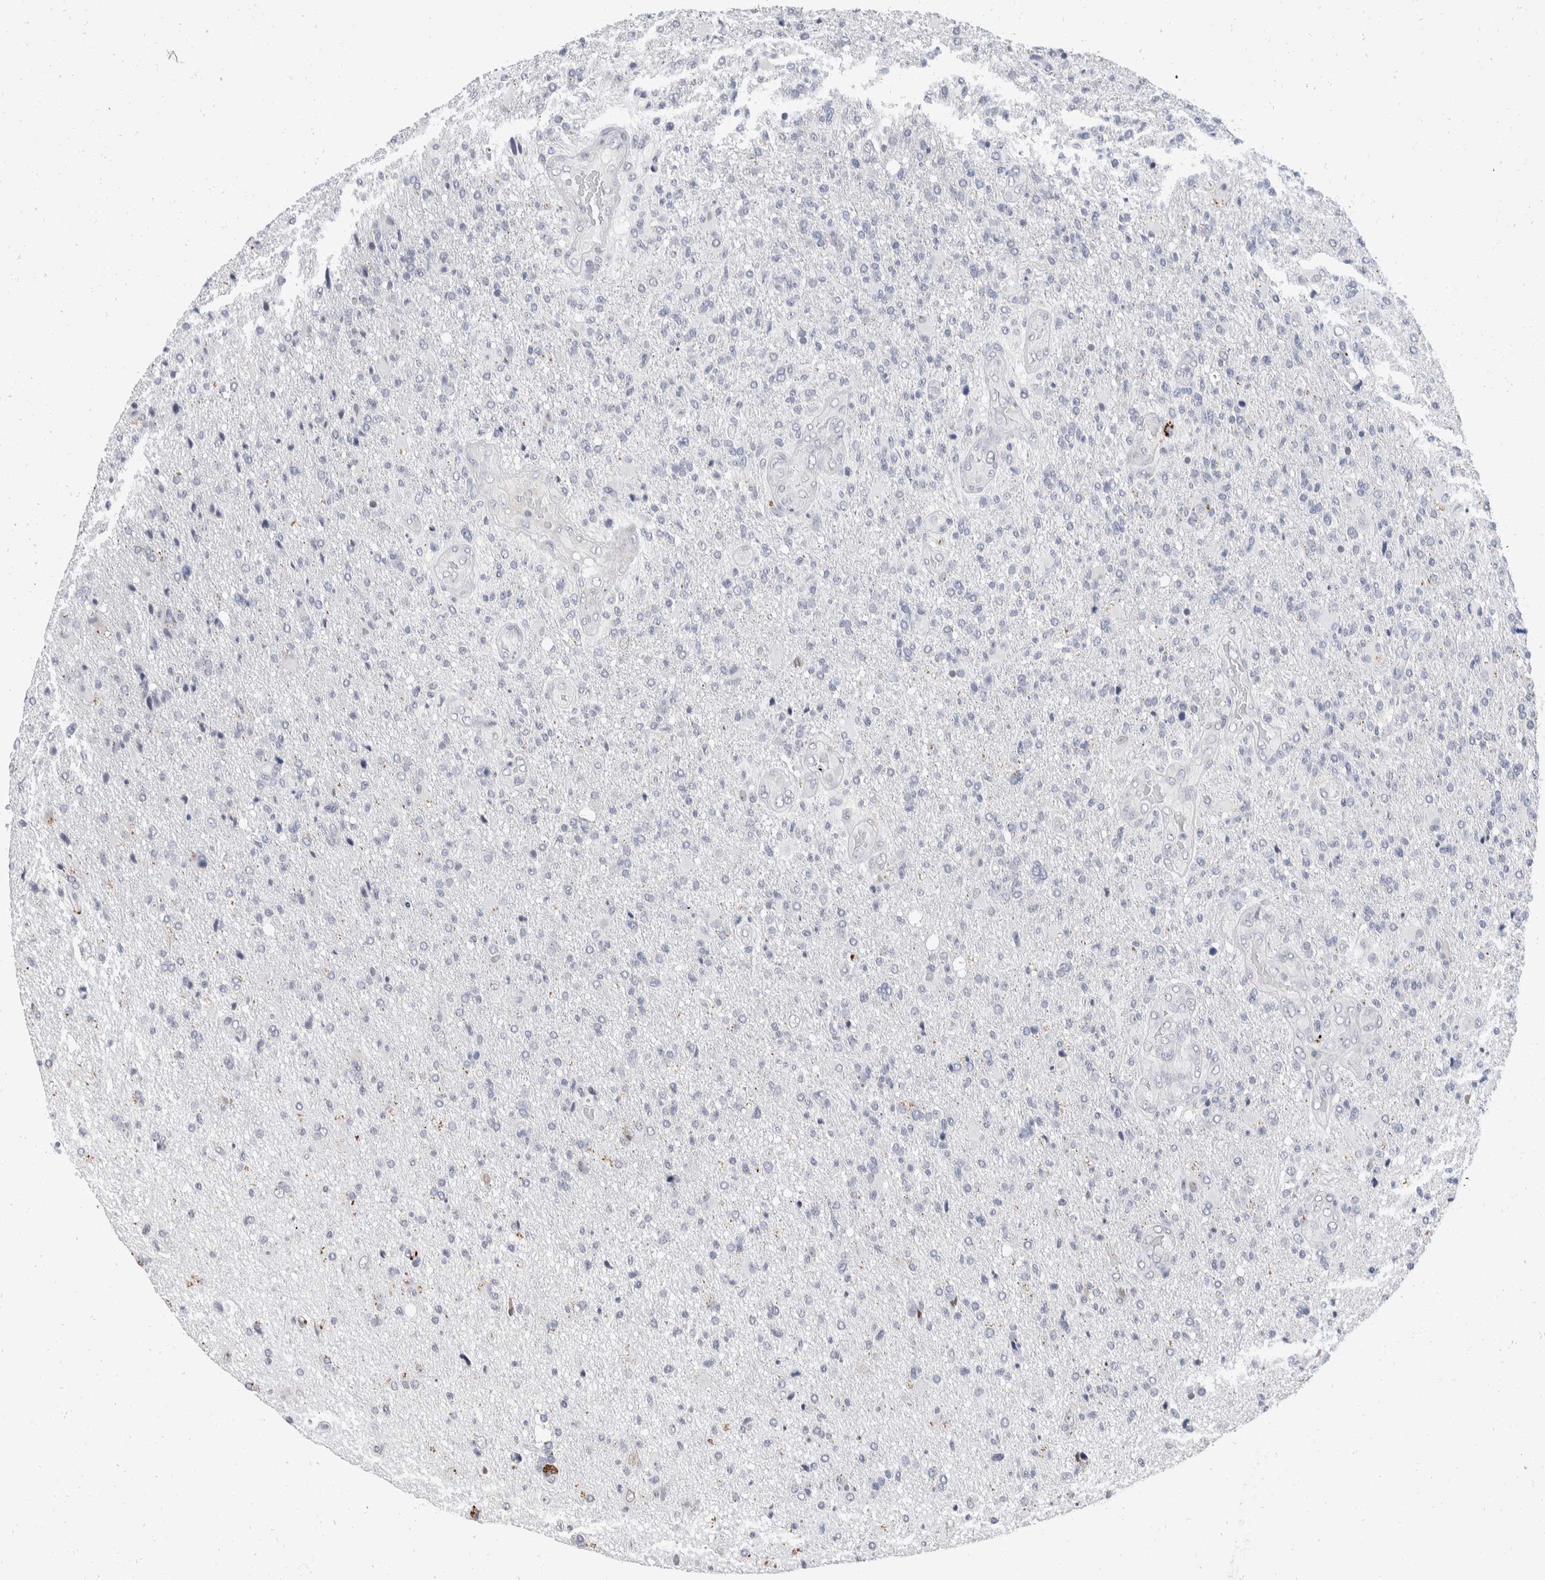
{"staining": {"intensity": "negative", "quantity": "none", "location": "none"}, "tissue": "glioma", "cell_type": "Tumor cells", "image_type": "cancer", "snomed": [{"axis": "morphology", "description": "Glioma, malignant, High grade"}, {"axis": "topography", "description": "Brain"}], "caption": "There is no significant positivity in tumor cells of malignant glioma (high-grade).", "gene": "CATSPERD", "patient": {"sex": "male", "age": 72}}